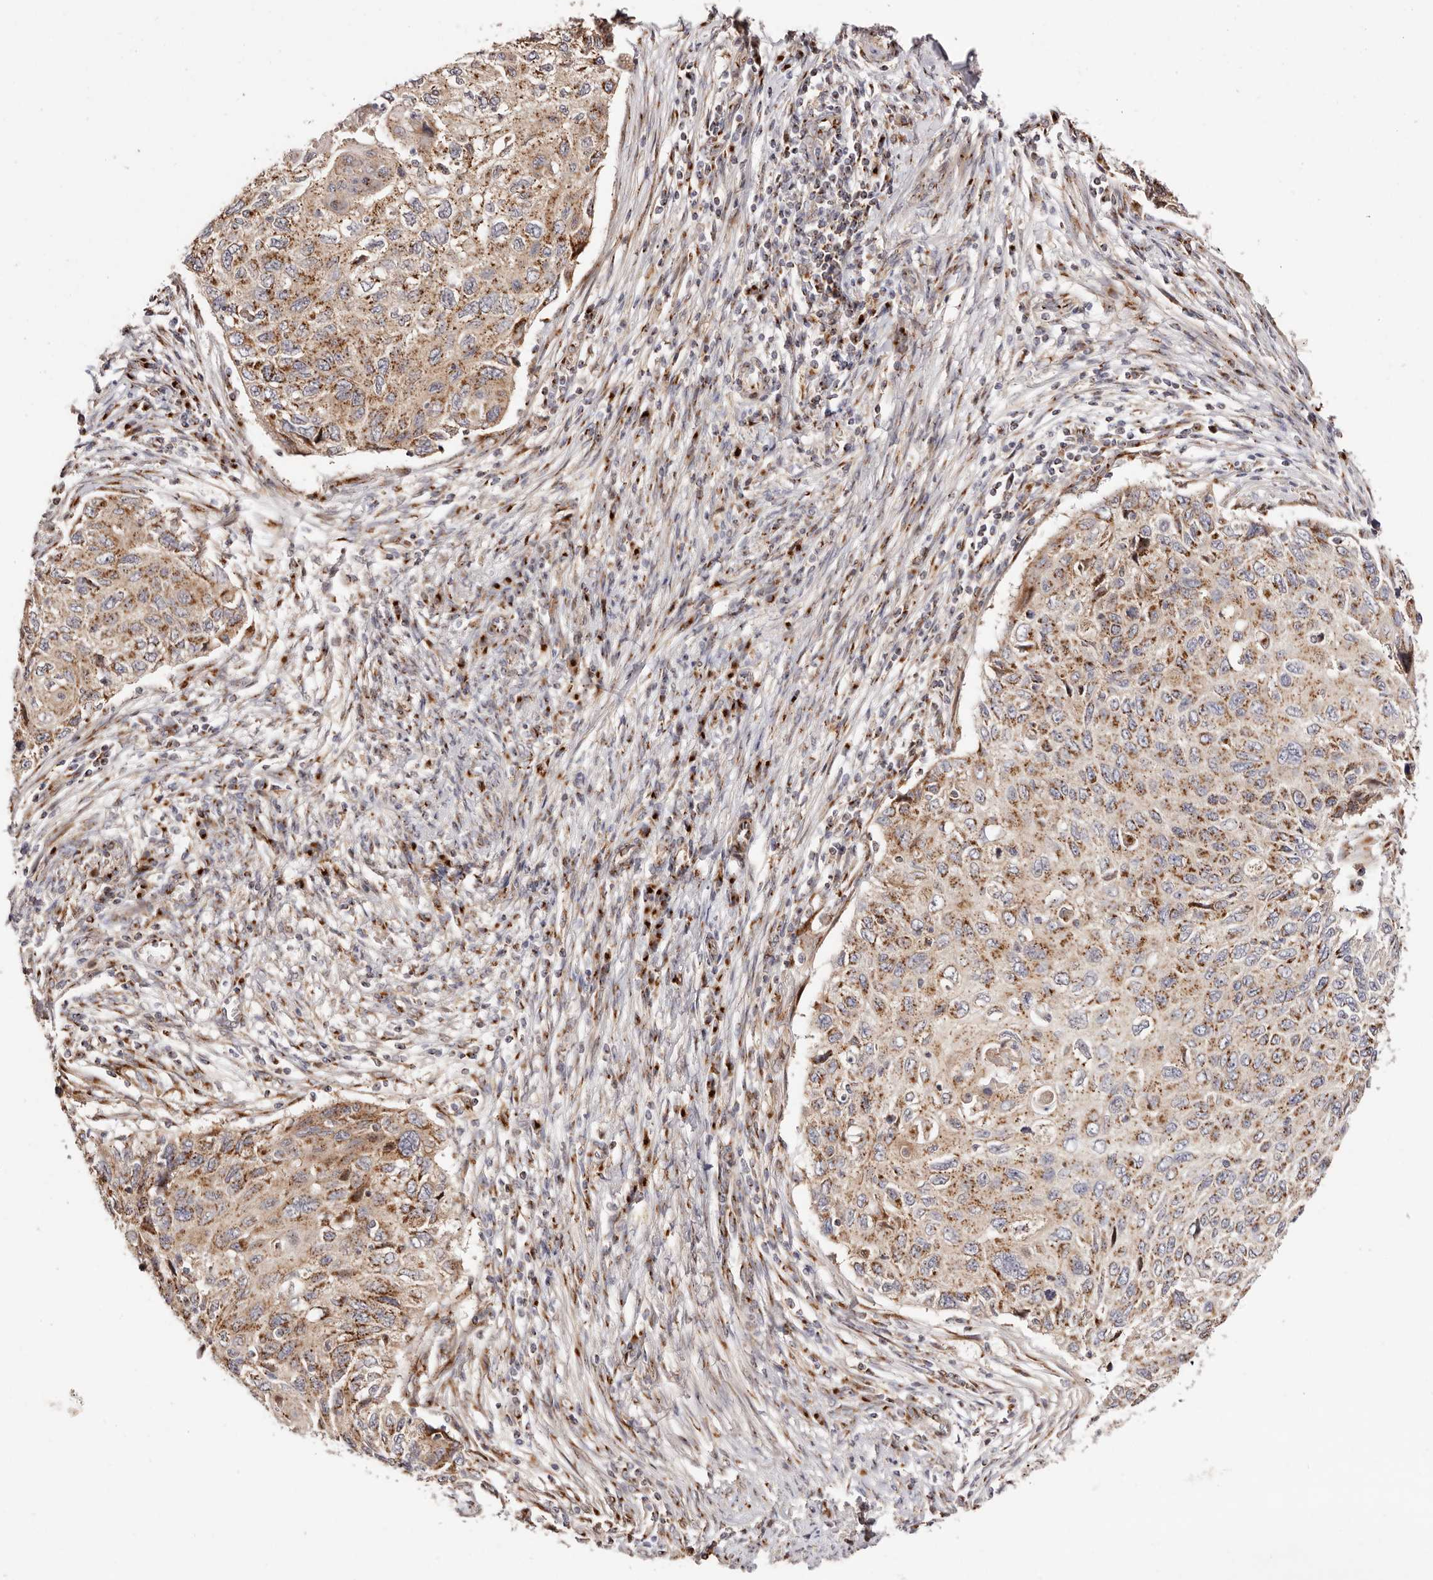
{"staining": {"intensity": "moderate", "quantity": ">75%", "location": "cytoplasmic/membranous"}, "tissue": "cervical cancer", "cell_type": "Tumor cells", "image_type": "cancer", "snomed": [{"axis": "morphology", "description": "Squamous cell carcinoma, NOS"}, {"axis": "topography", "description": "Cervix"}], "caption": "This micrograph shows IHC staining of human cervical cancer (squamous cell carcinoma), with medium moderate cytoplasmic/membranous staining in about >75% of tumor cells.", "gene": "MAPK6", "patient": {"sex": "female", "age": 70}}